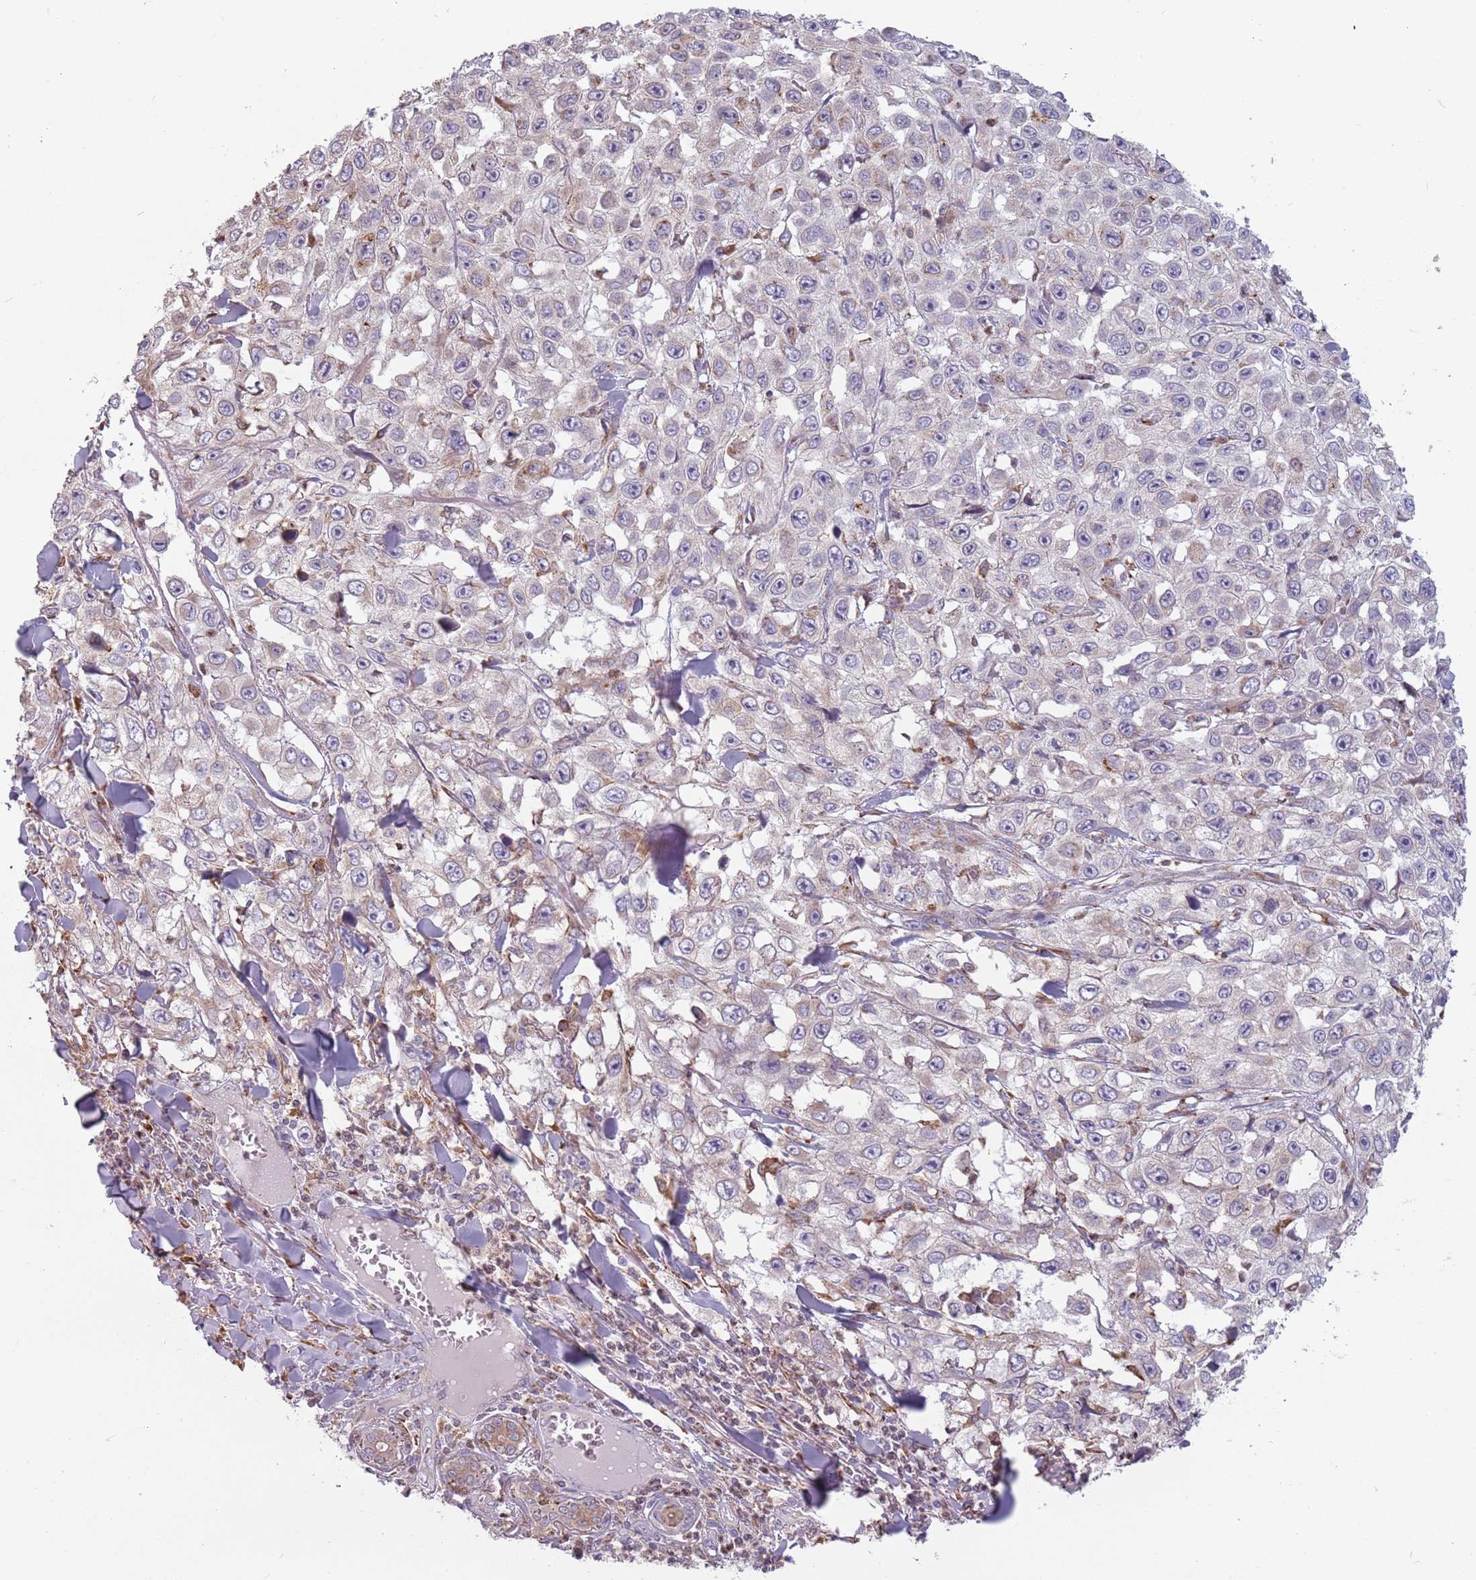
{"staining": {"intensity": "negative", "quantity": "none", "location": "none"}, "tissue": "skin cancer", "cell_type": "Tumor cells", "image_type": "cancer", "snomed": [{"axis": "morphology", "description": "Squamous cell carcinoma, NOS"}, {"axis": "topography", "description": "Skin"}], "caption": "Skin cancer stained for a protein using immunohistochemistry shows no positivity tumor cells.", "gene": "RPS9", "patient": {"sex": "male", "age": 82}}